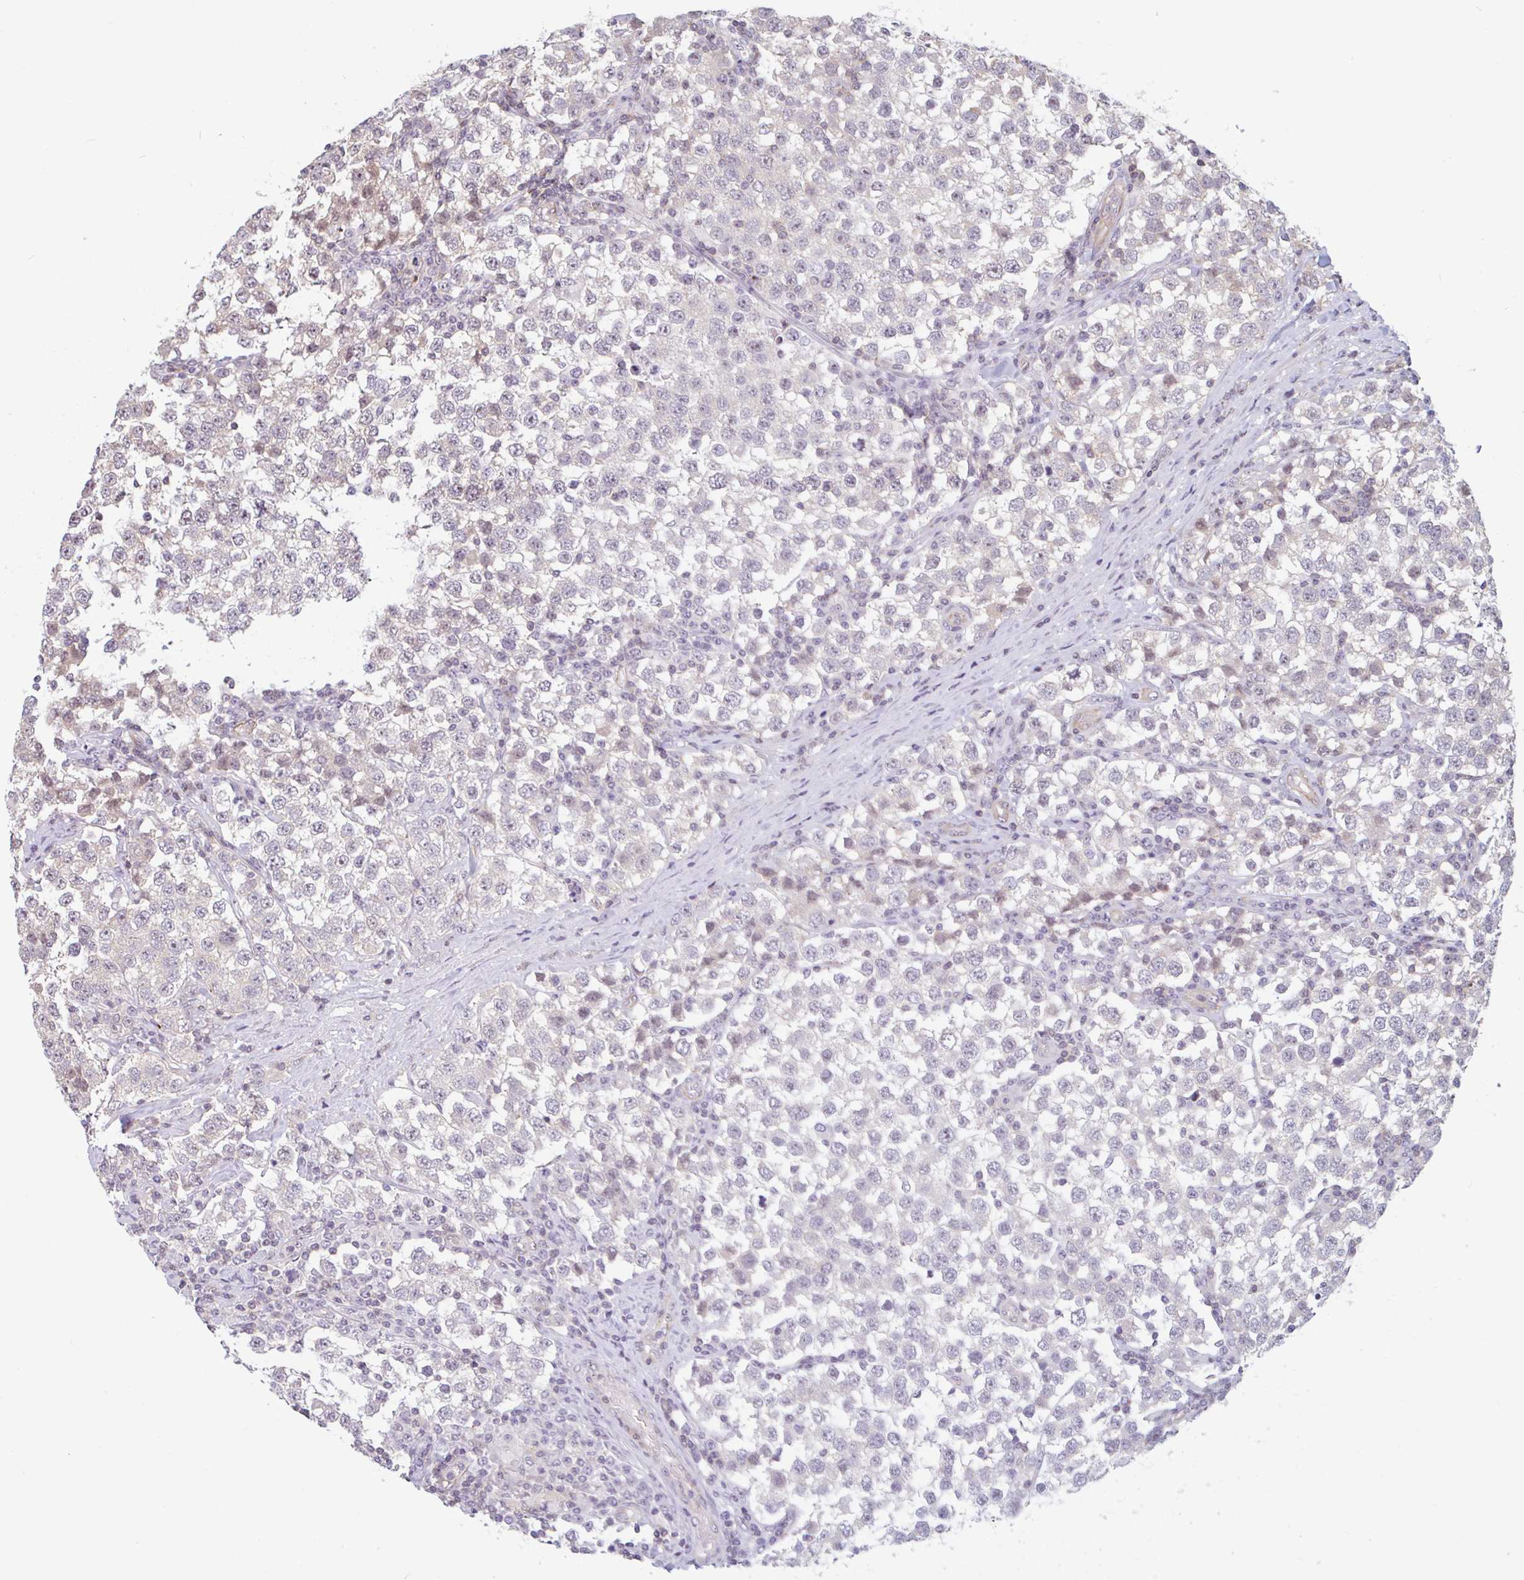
{"staining": {"intensity": "negative", "quantity": "none", "location": "none"}, "tissue": "testis cancer", "cell_type": "Tumor cells", "image_type": "cancer", "snomed": [{"axis": "morphology", "description": "Seminoma, NOS"}, {"axis": "topography", "description": "Testis"}], "caption": "Protein analysis of testis seminoma demonstrates no significant staining in tumor cells.", "gene": "ZNF689", "patient": {"sex": "male", "age": 34}}